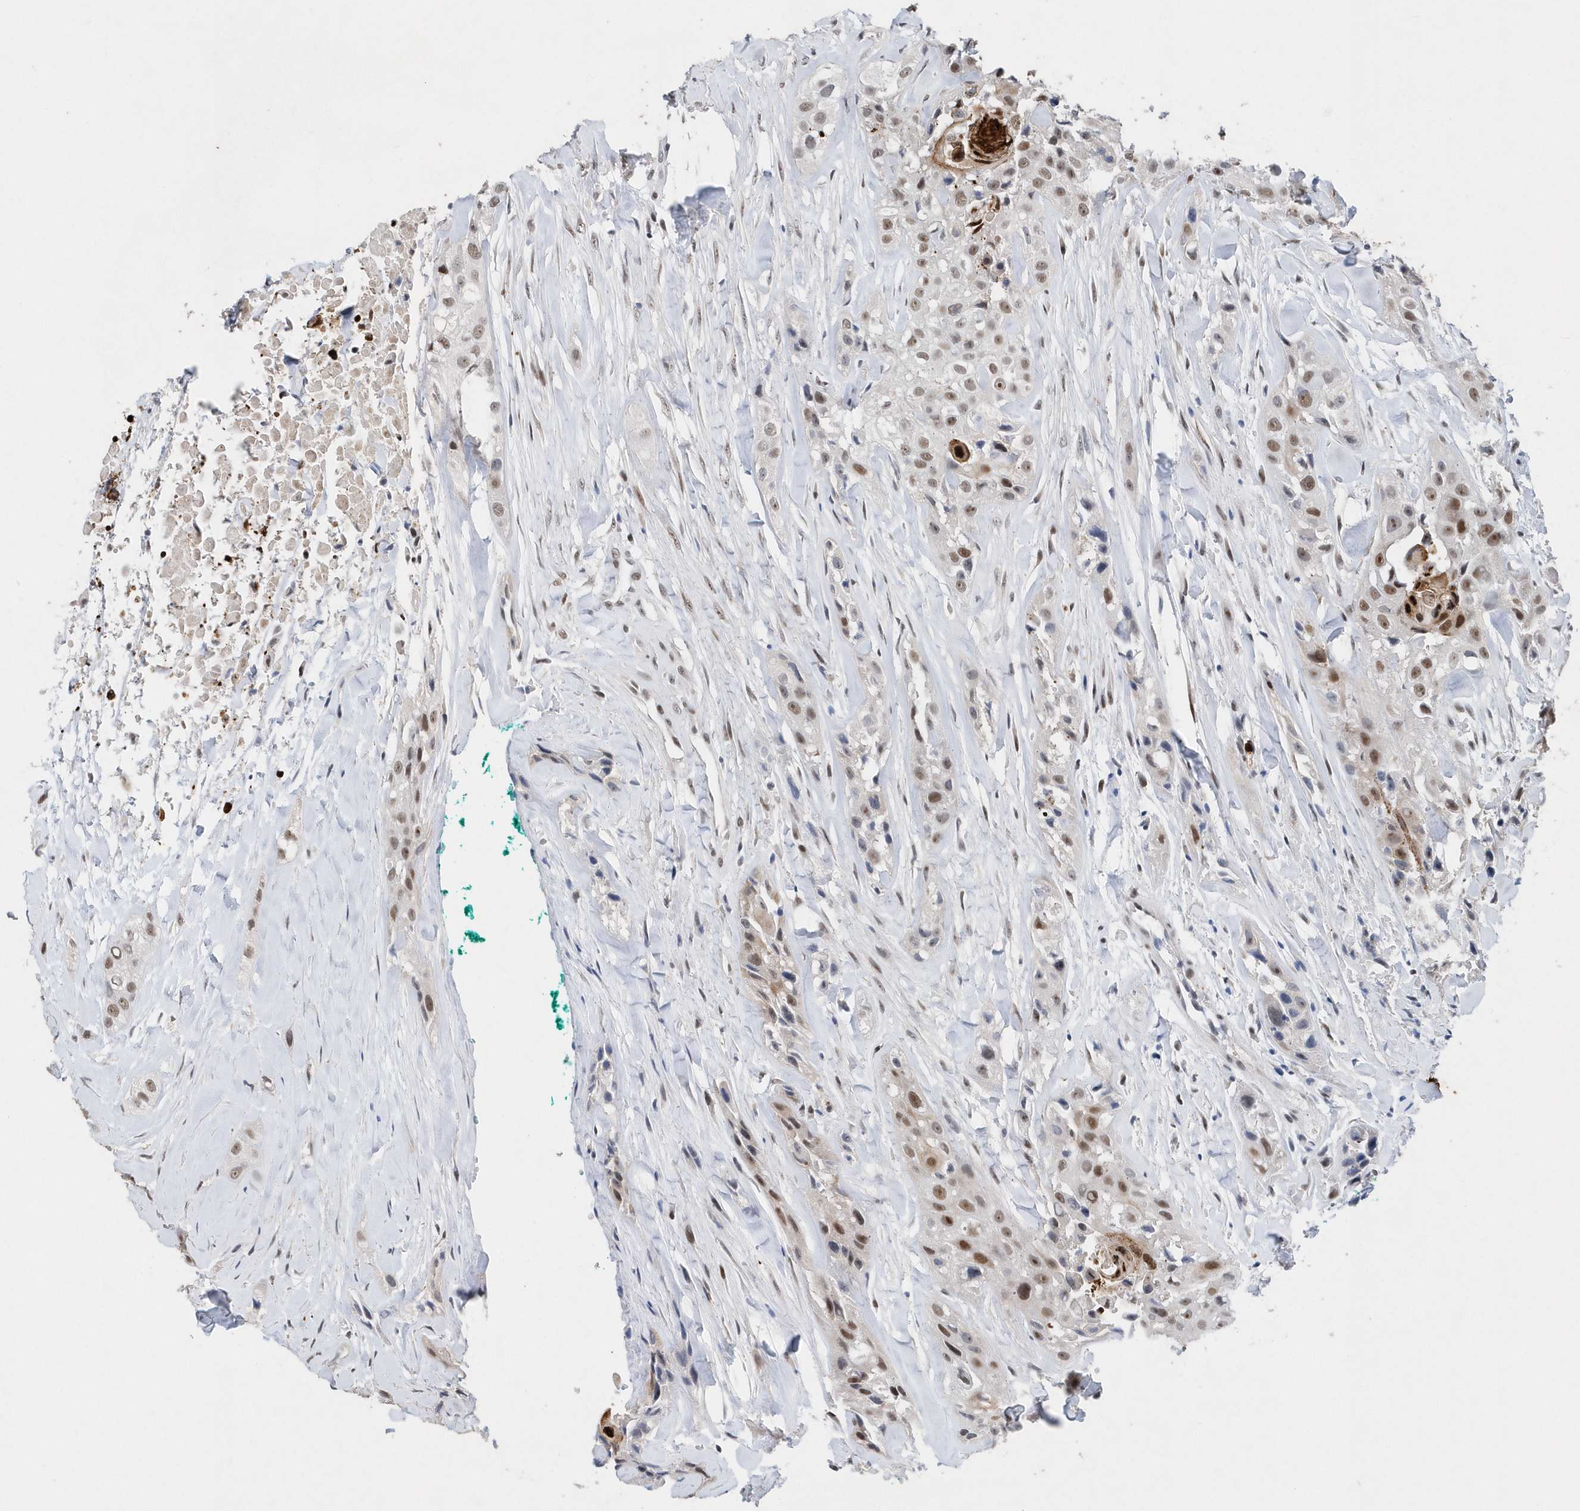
{"staining": {"intensity": "moderate", "quantity": ">75%", "location": "nuclear"}, "tissue": "head and neck cancer", "cell_type": "Tumor cells", "image_type": "cancer", "snomed": [{"axis": "morphology", "description": "Normal tissue, NOS"}, {"axis": "morphology", "description": "Squamous cell carcinoma, NOS"}, {"axis": "topography", "description": "Skeletal muscle"}, {"axis": "topography", "description": "Head-Neck"}], "caption": "A brown stain shows moderate nuclear staining of a protein in human squamous cell carcinoma (head and neck) tumor cells.", "gene": "RPP30", "patient": {"sex": "male", "age": 51}}